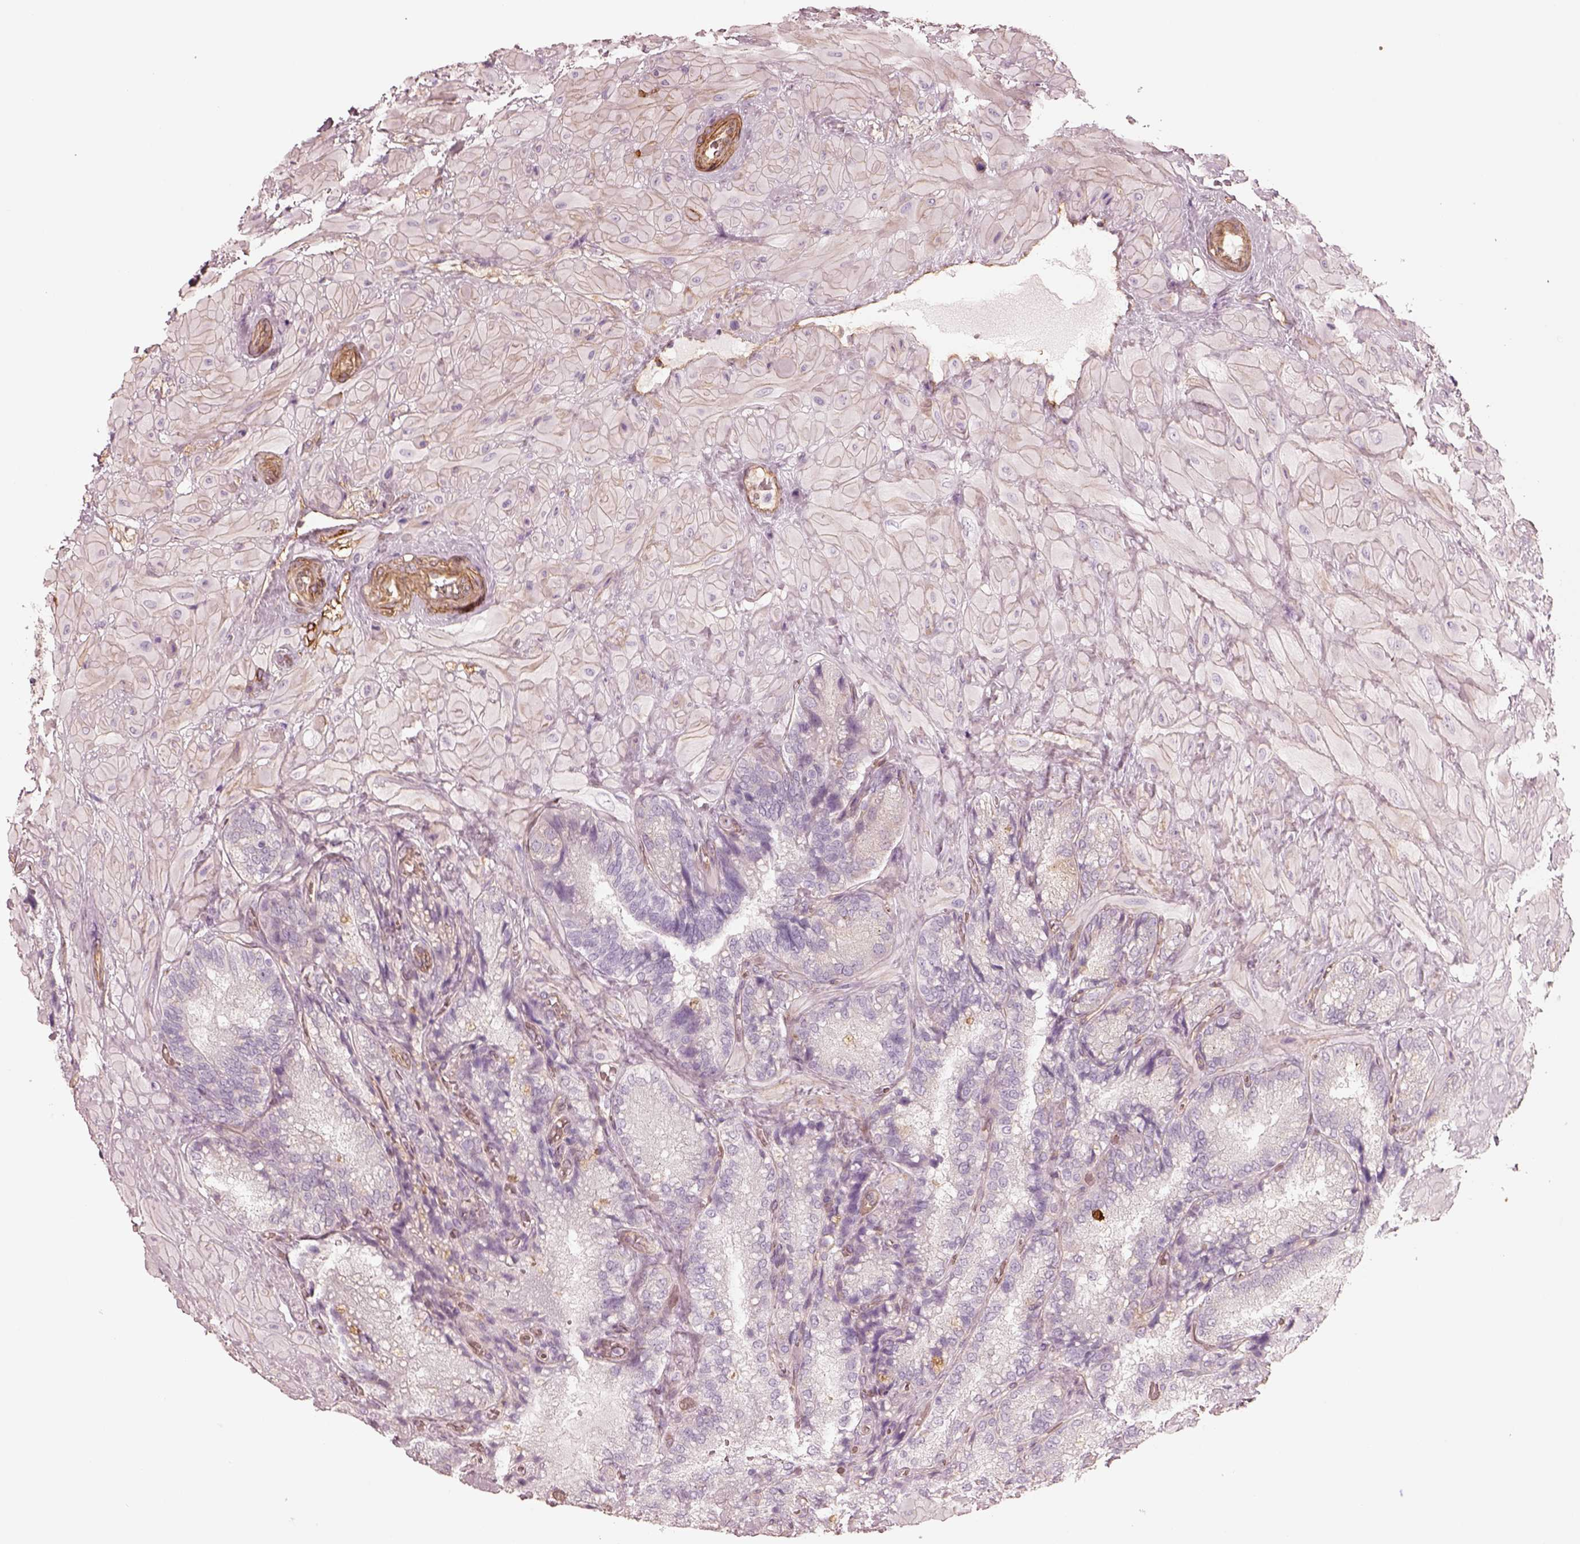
{"staining": {"intensity": "negative", "quantity": "none", "location": "none"}, "tissue": "seminal vesicle", "cell_type": "Glandular cells", "image_type": "normal", "snomed": [{"axis": "morphology", "description": "Normal tissue, NOS"}, {"axis": "topography", "description": "Seminal veicle"}], "caption": "Protein analysis of unremarkable seminal vesicle displays no significant positivity in glandular cells.", "gene": "CRYM", "patient": {"sex": "male", "age": 57}}